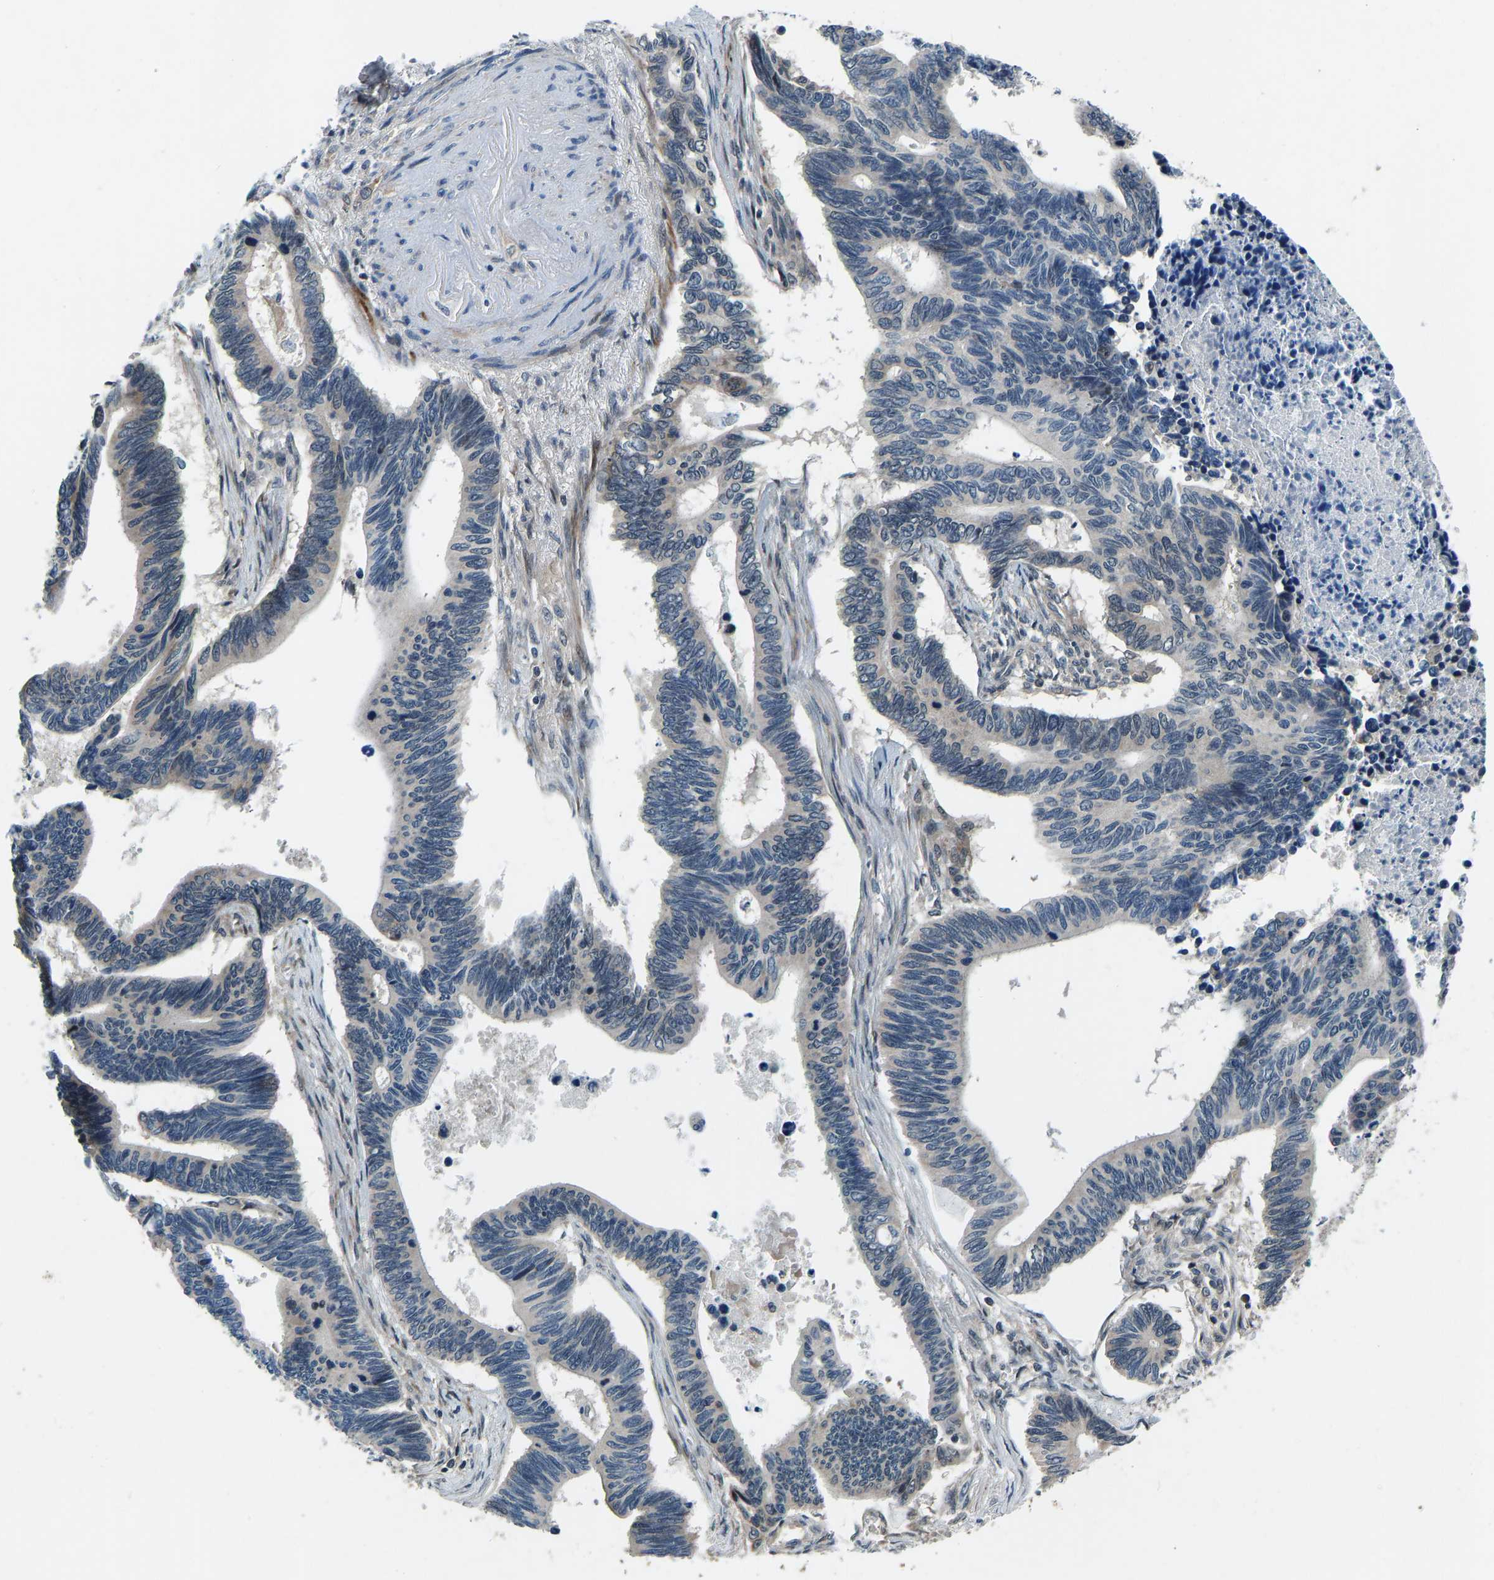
{"staining": {"intensity": "negative", "quantity": "none", "location": "none"}, "tissue": "pancreatic cancer", "cell_type": "Tumor cells", "image_type": "cancer", "snomed": [{"axis": "morphology", "description": "Adenocarcinoma, NOS"}, {"axis": "topography", "description": "Pancreas"}], "caption": "Immunohistochemistry photomicrograph of human pancreatic cancer (adenocarcinoma) stained for a protein (brown), which demonstrates no staining in tumor cells.", "gene": "RLIM", "patient": {"sex": "female", "age": 70}}